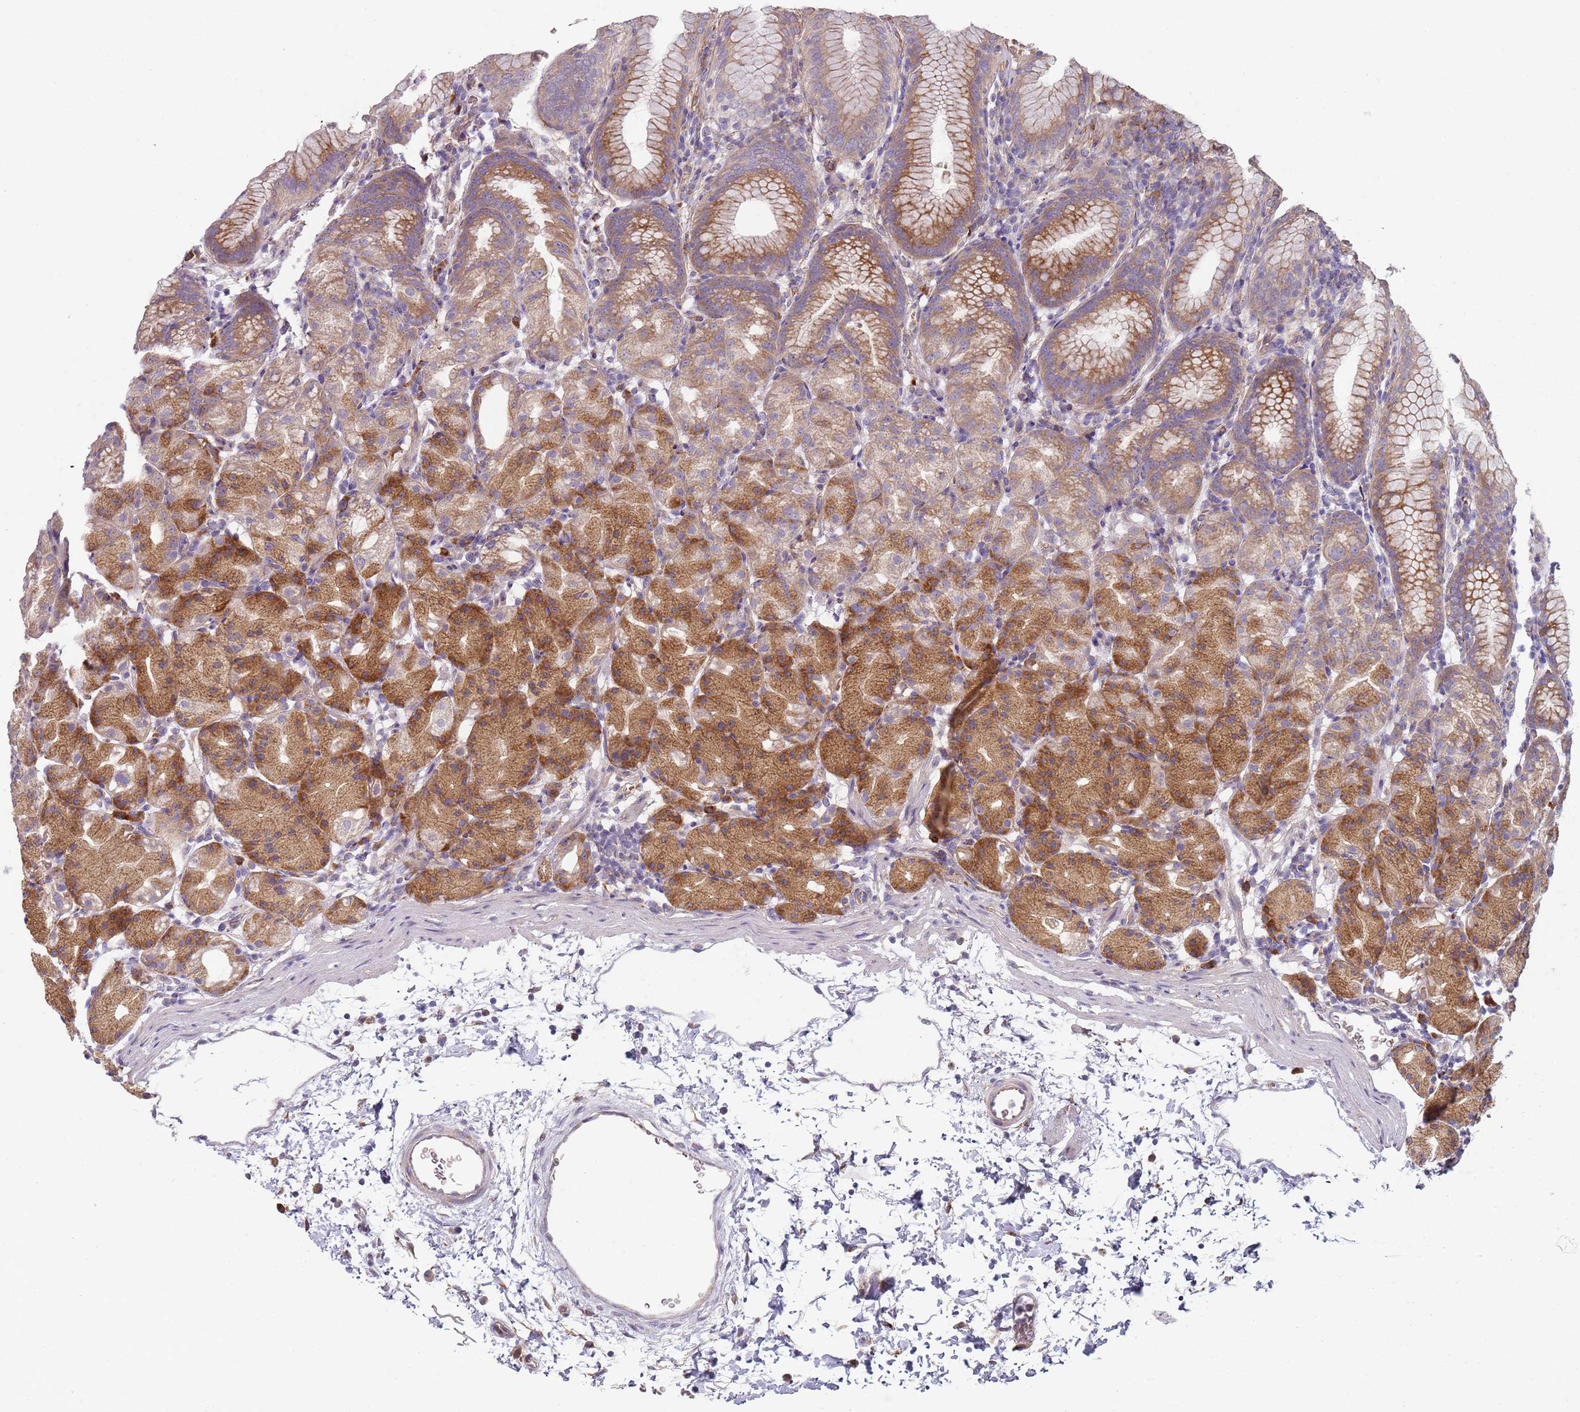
{"staining": {"intensity": "strong", "quantity": ">75%", "location": "cytoplasmic/membranous"}, "tissue": "stomach", "cell_type": "Glandular cells", "image_type": "normal", "snomed": [{"axis": "morphology", "description": "Normal tissue, NOS"}, {"axis": "topography", "description": "Stomach, upper"}], "caption": "Protein staining shows strong cytoplasmic/membranous expression in about >75% of glandular cells in normal stomach.", "gene": "SPATA2", "patient": {"sex": "male", "age": 48}}